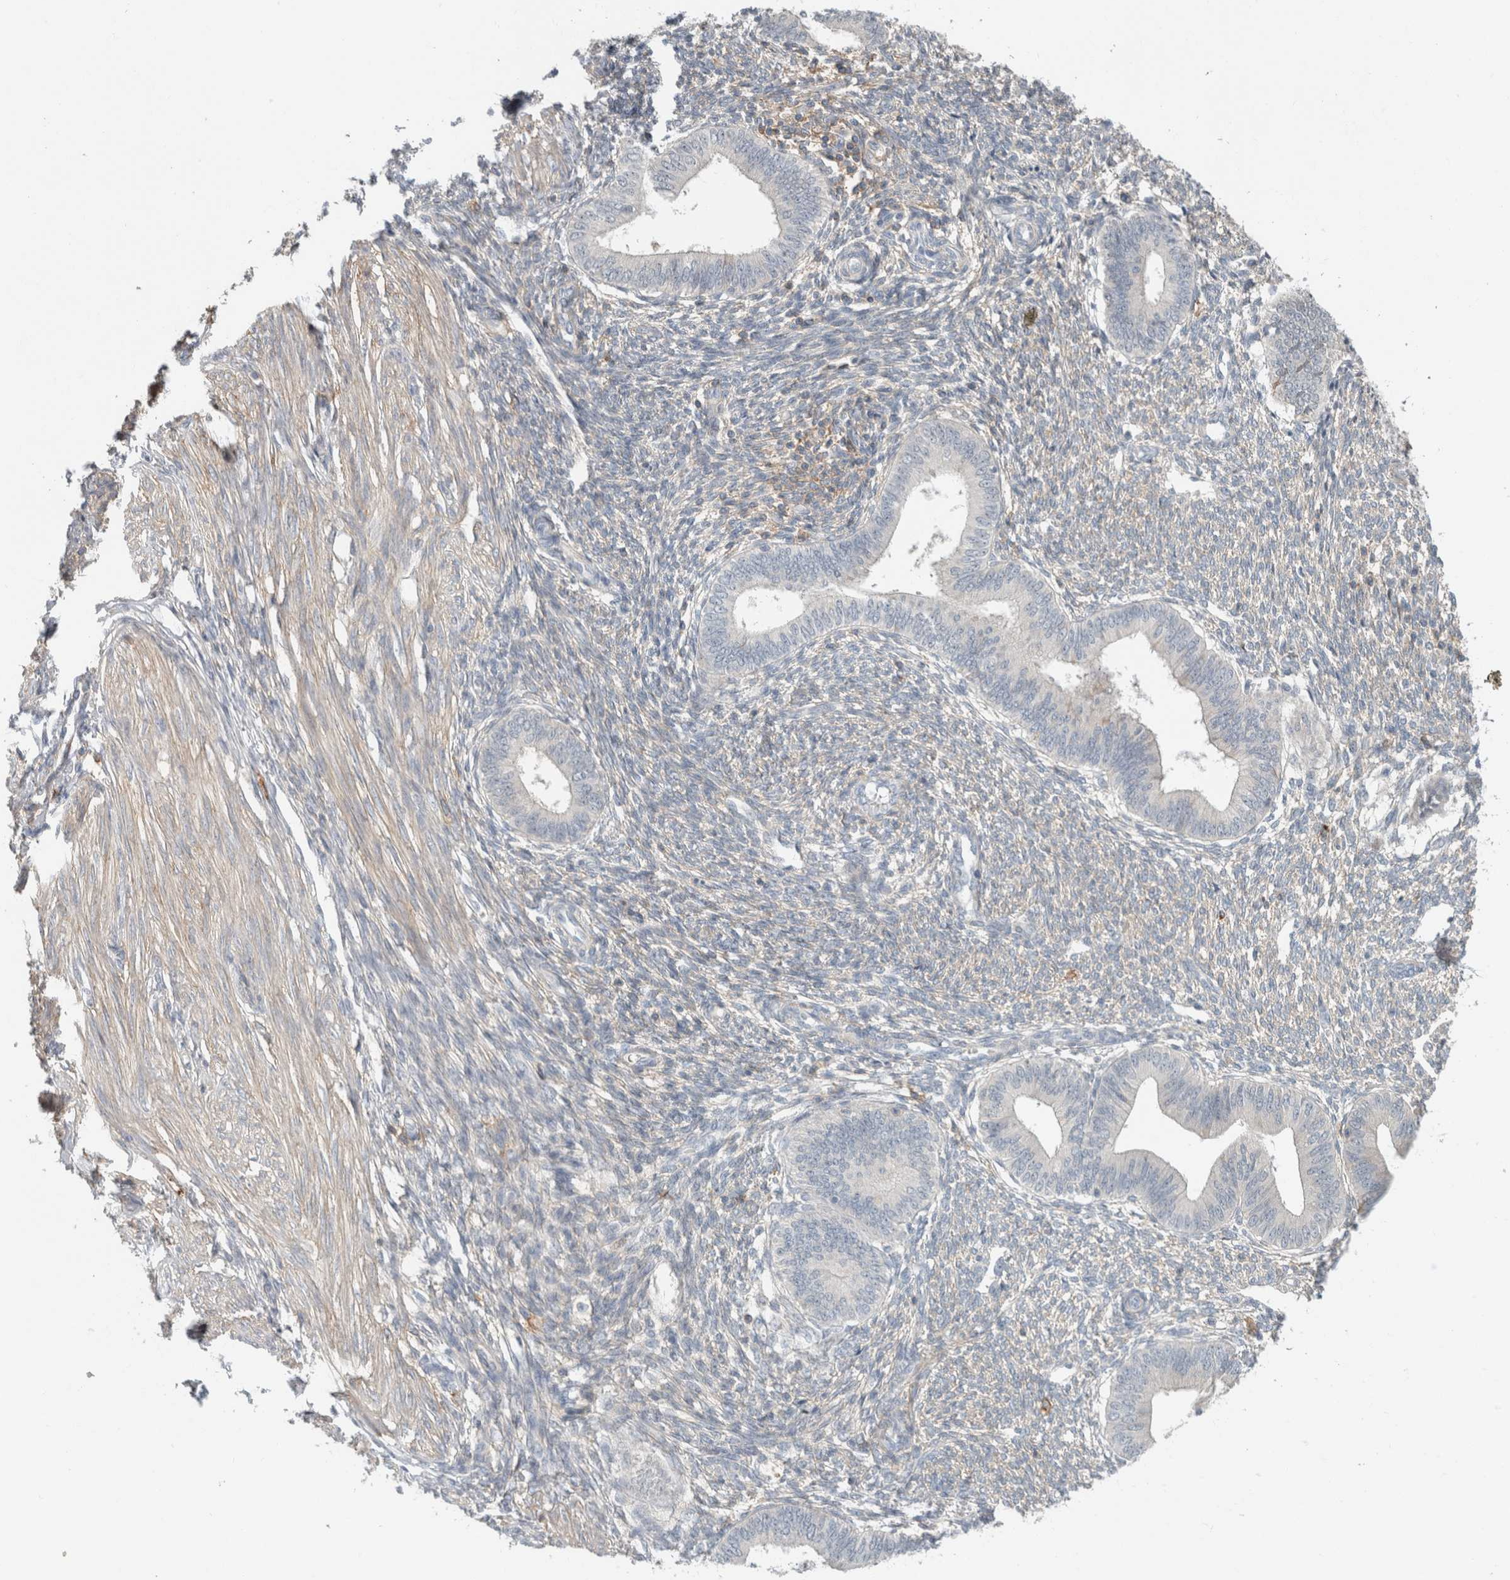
{"staining": {"intensity": "weak", "quantity": "<25%", "location": "cytoplasmic/membranous"}, "tissue": "endometrium", "cell_type": "Cells in endometrial stroma", "image_type": "normal", "snomed": [{"axis": "morphology", "description": "Normal tissue, NOS"}, {"axis": "topography", "description": "Endometrium"}], "caption": "Cells in endometrial stroma show no significant protein staining in normal endometrium. (DAB immunohistochemistry (IHC) visualized using brightfield microscopy, high magnification).", "gene": "ERCC6L2", "patient": {"sex": "female", "age": 46}}